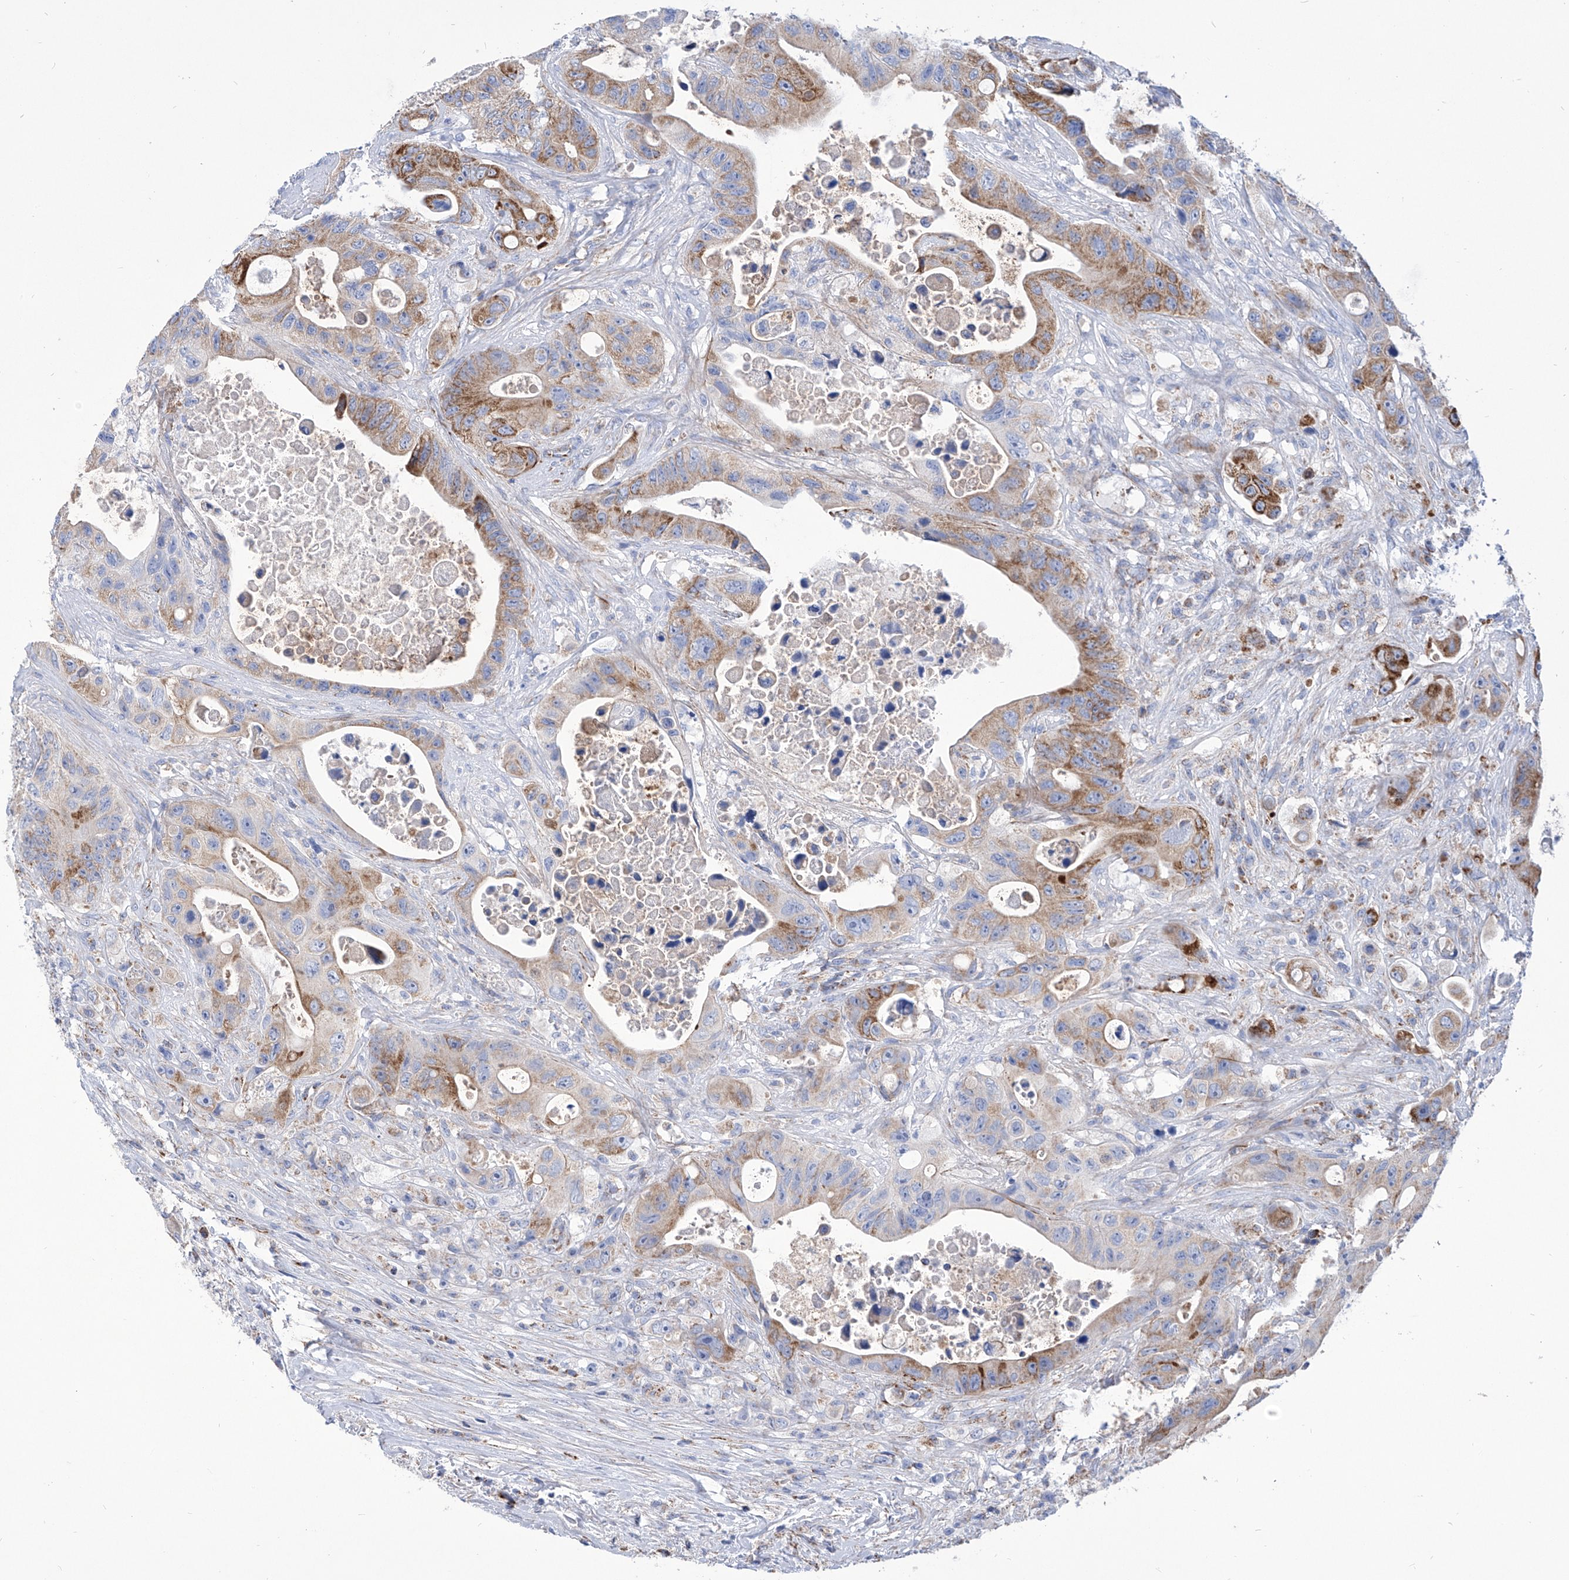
{"staining": {"intensity": "moderate", "quantity": ">75%", "location": "cytoplasmic/membranous"}, "tissue": "colorectal cancer", "cell_type": "Tumor cells", "image_type": "cancer", "snomed": [{"axis": "morphology", "description": "Adenocarcinoma, NOS"}, {"axis": "topography", "description": "Colon"}], "caption": "An immunohistochemistry photomicrograph of tumor tissue is shown. Protein staining in brown labels moderate cytoplasmic/membranous positivity in colorectal cancer (adenocarcinoma) within tumor cells.", "gene": "SRBD1", "patient": {"sex": "female", "age": 46}}